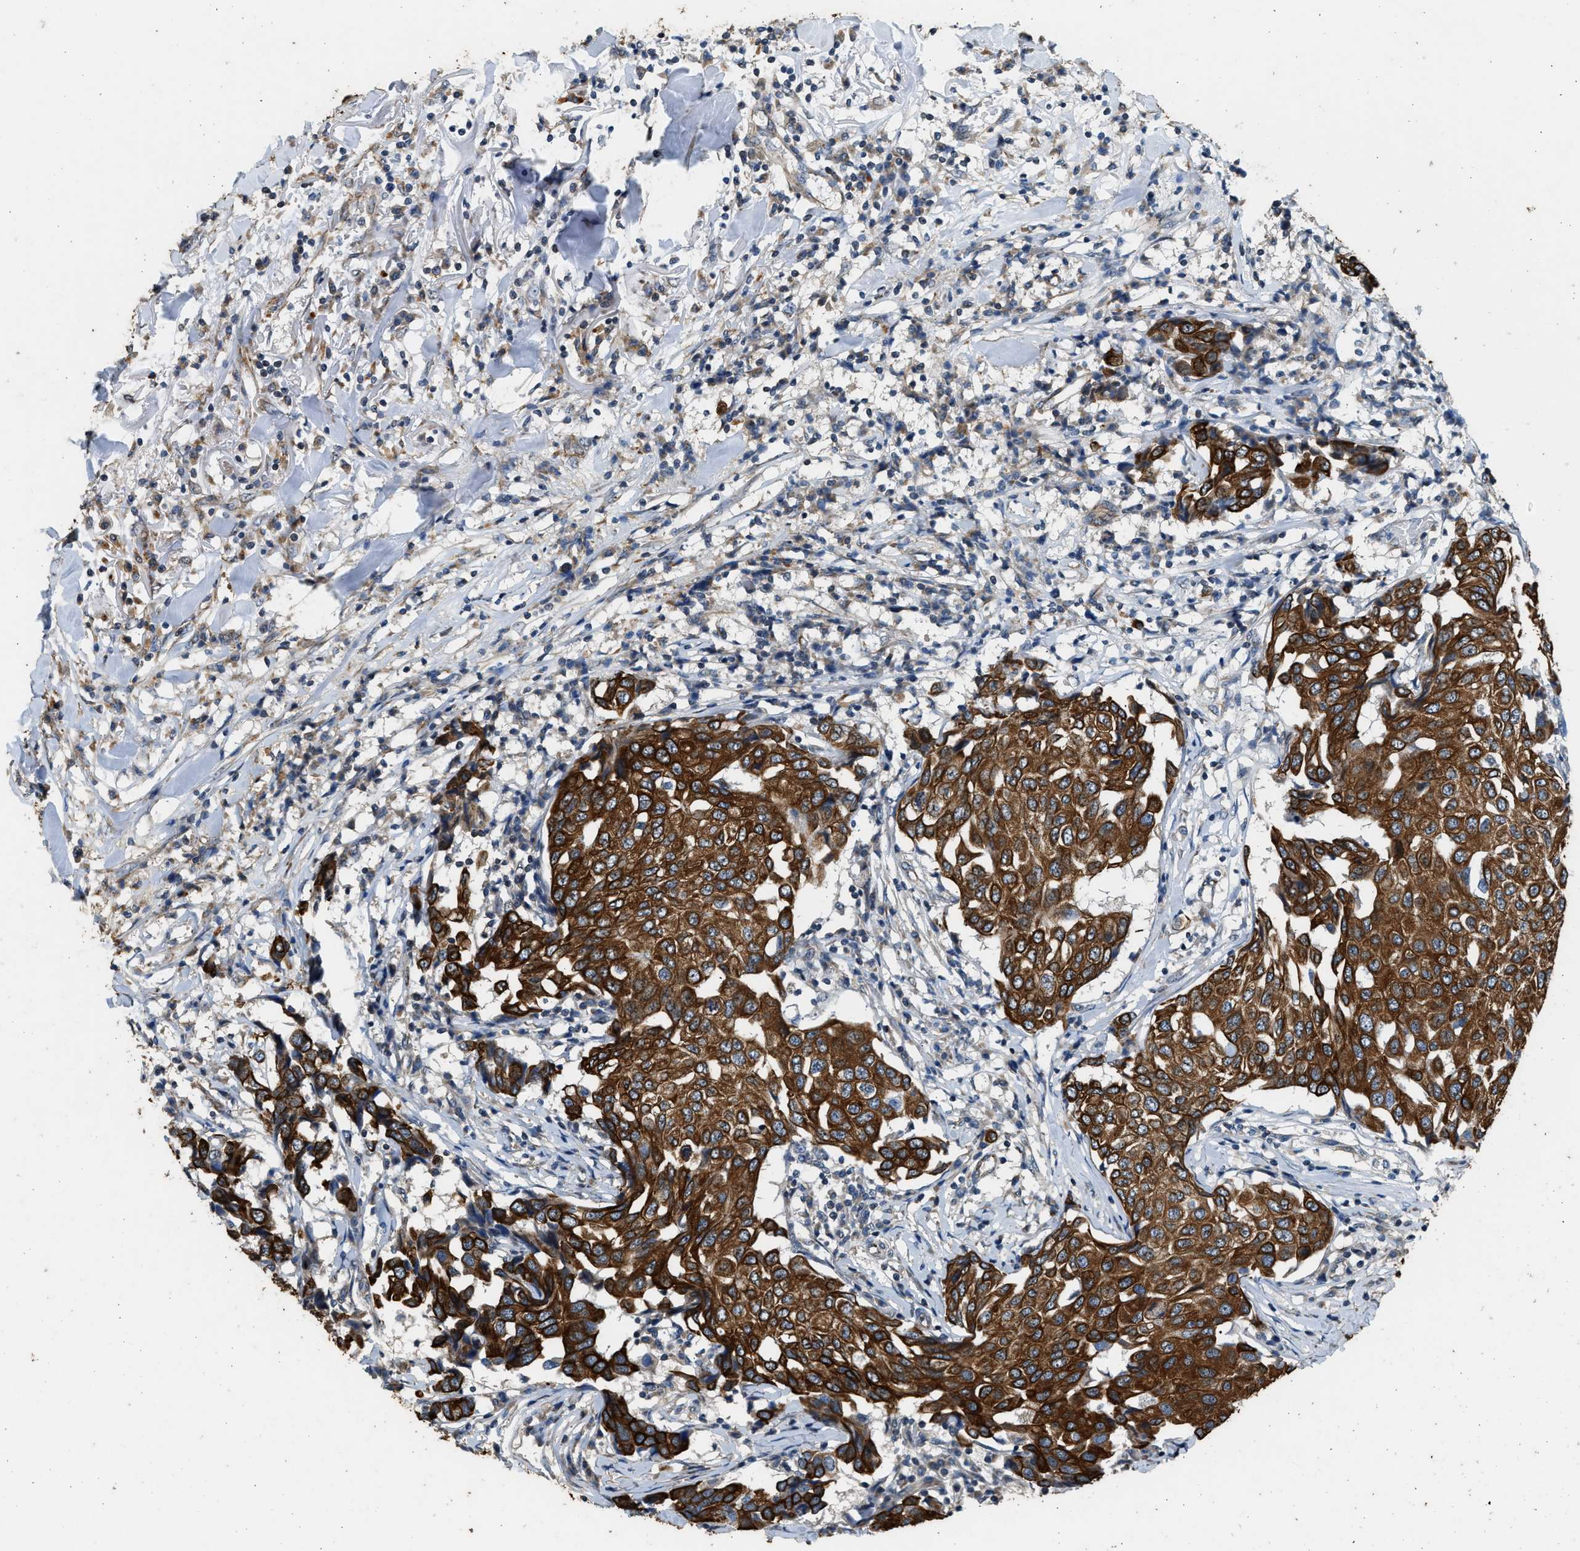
{"staining": {"intensity": "strong", "quantity": ">75%", "location": "cytoplasmic/membranous"}, "tissue": "breast cancer", "cell_type": "Tumor cells", "image_type": "cancer", "snomed": [{"axis": "morphology", "description": "Duct carcinoma"}, {"axis": "topography", "description": "Breast"}], "caption": "Protein staining exhibits strong cytoplasmic/membranous staining in approximately >75% of tumor cells in breast cancer (intraductal carcinoma).", "gene": "PCLO", "patient": {"sex": "female", "age": 80}}